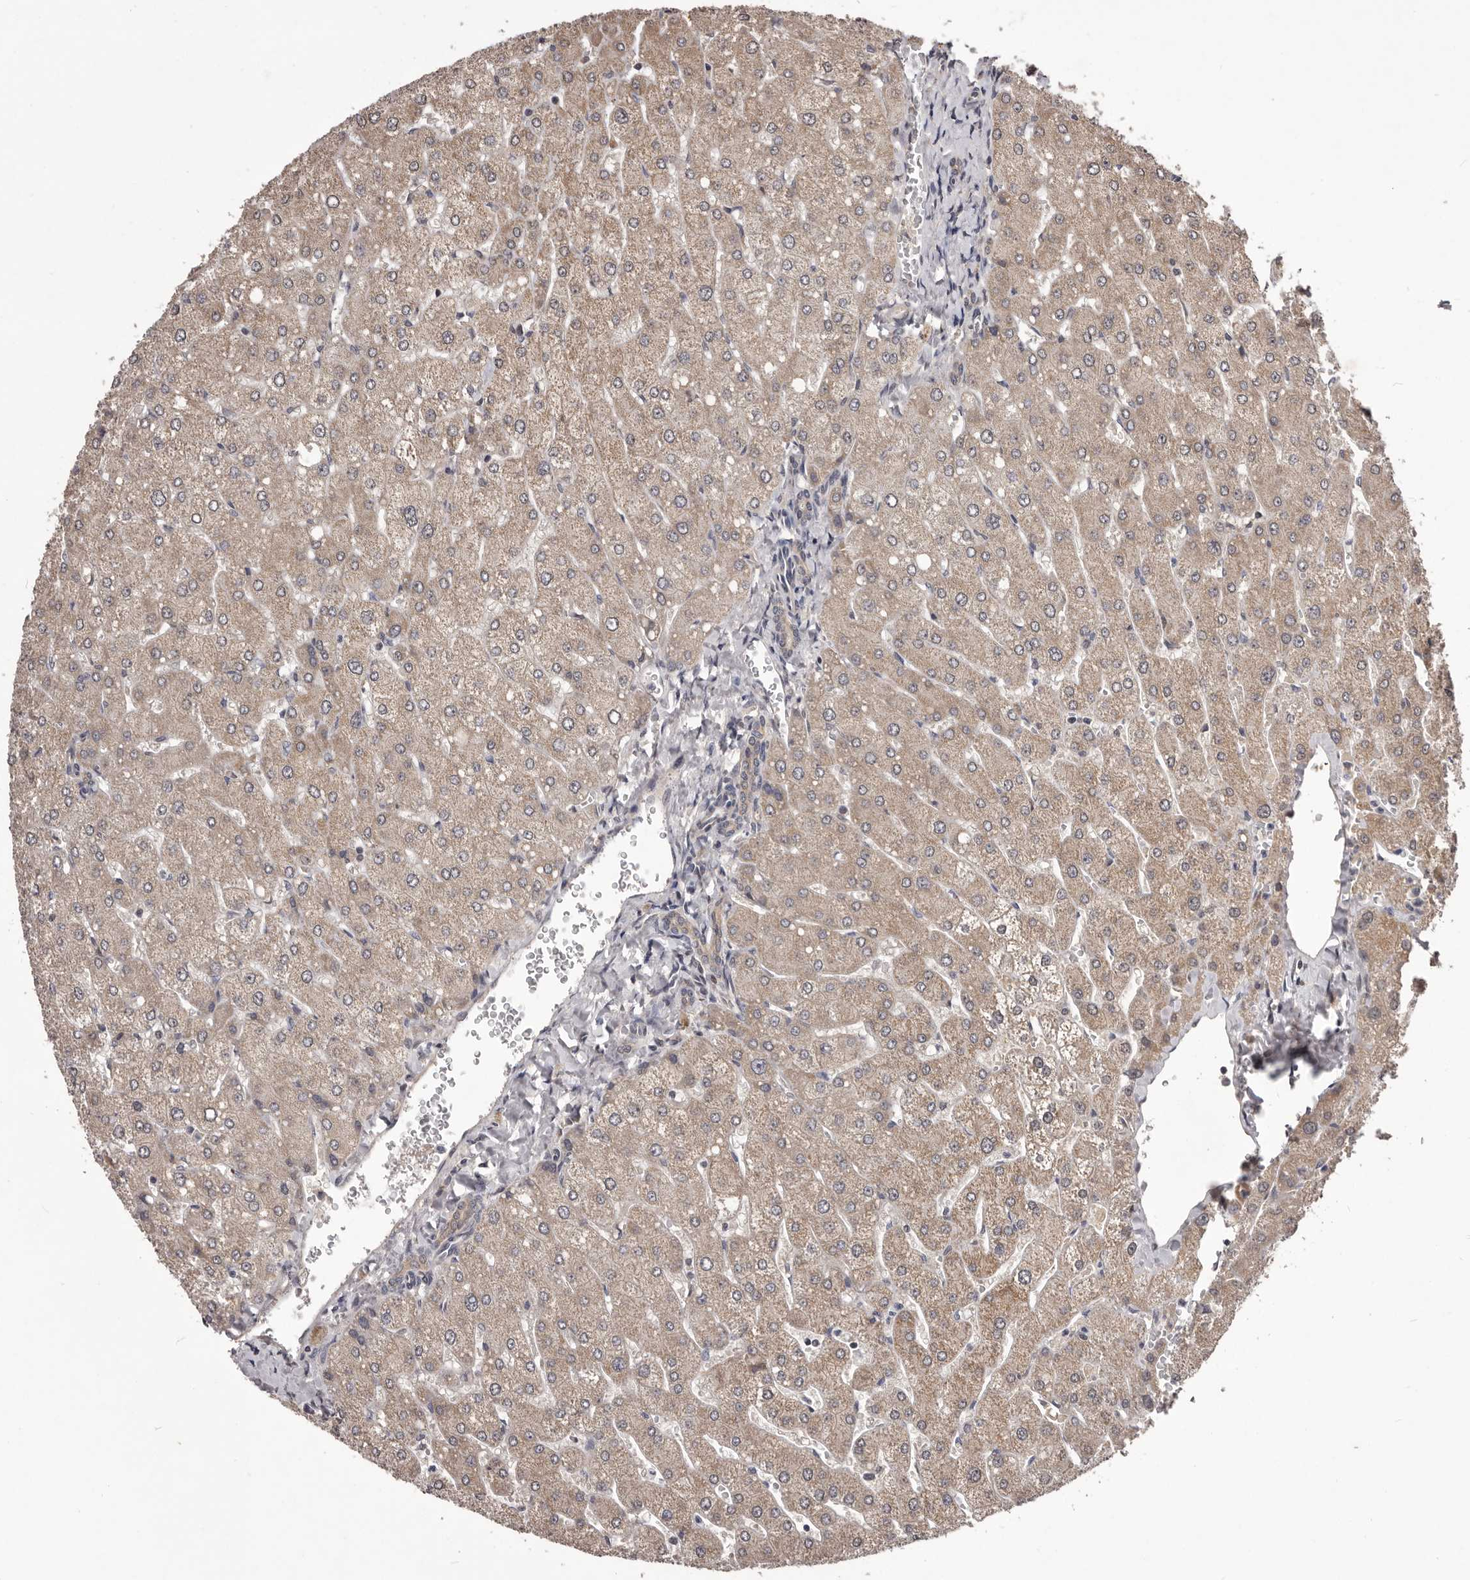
{"staining": {"intensity": "weak", "quantity": "25%-75%", "location": "cytoplasmic/membranous"}, "tissue": "liver", "cell_type": "Cholangiocytes", "image_type": "normal", "snomed": [{"axis": "morphology", "description": "Normal tissue, NOS"}, {"axis": "topography", "description": "Liver"}], "caption": "IHC (DAB (3,3'-diaminobenzidine)) staining of benign human liver displays weak cytoplasmic/membranous protein positivity in about 25%-75% of cholangiocytes.", "gene": "CELF3", "patient": {"sex": "male", "age": 55}}